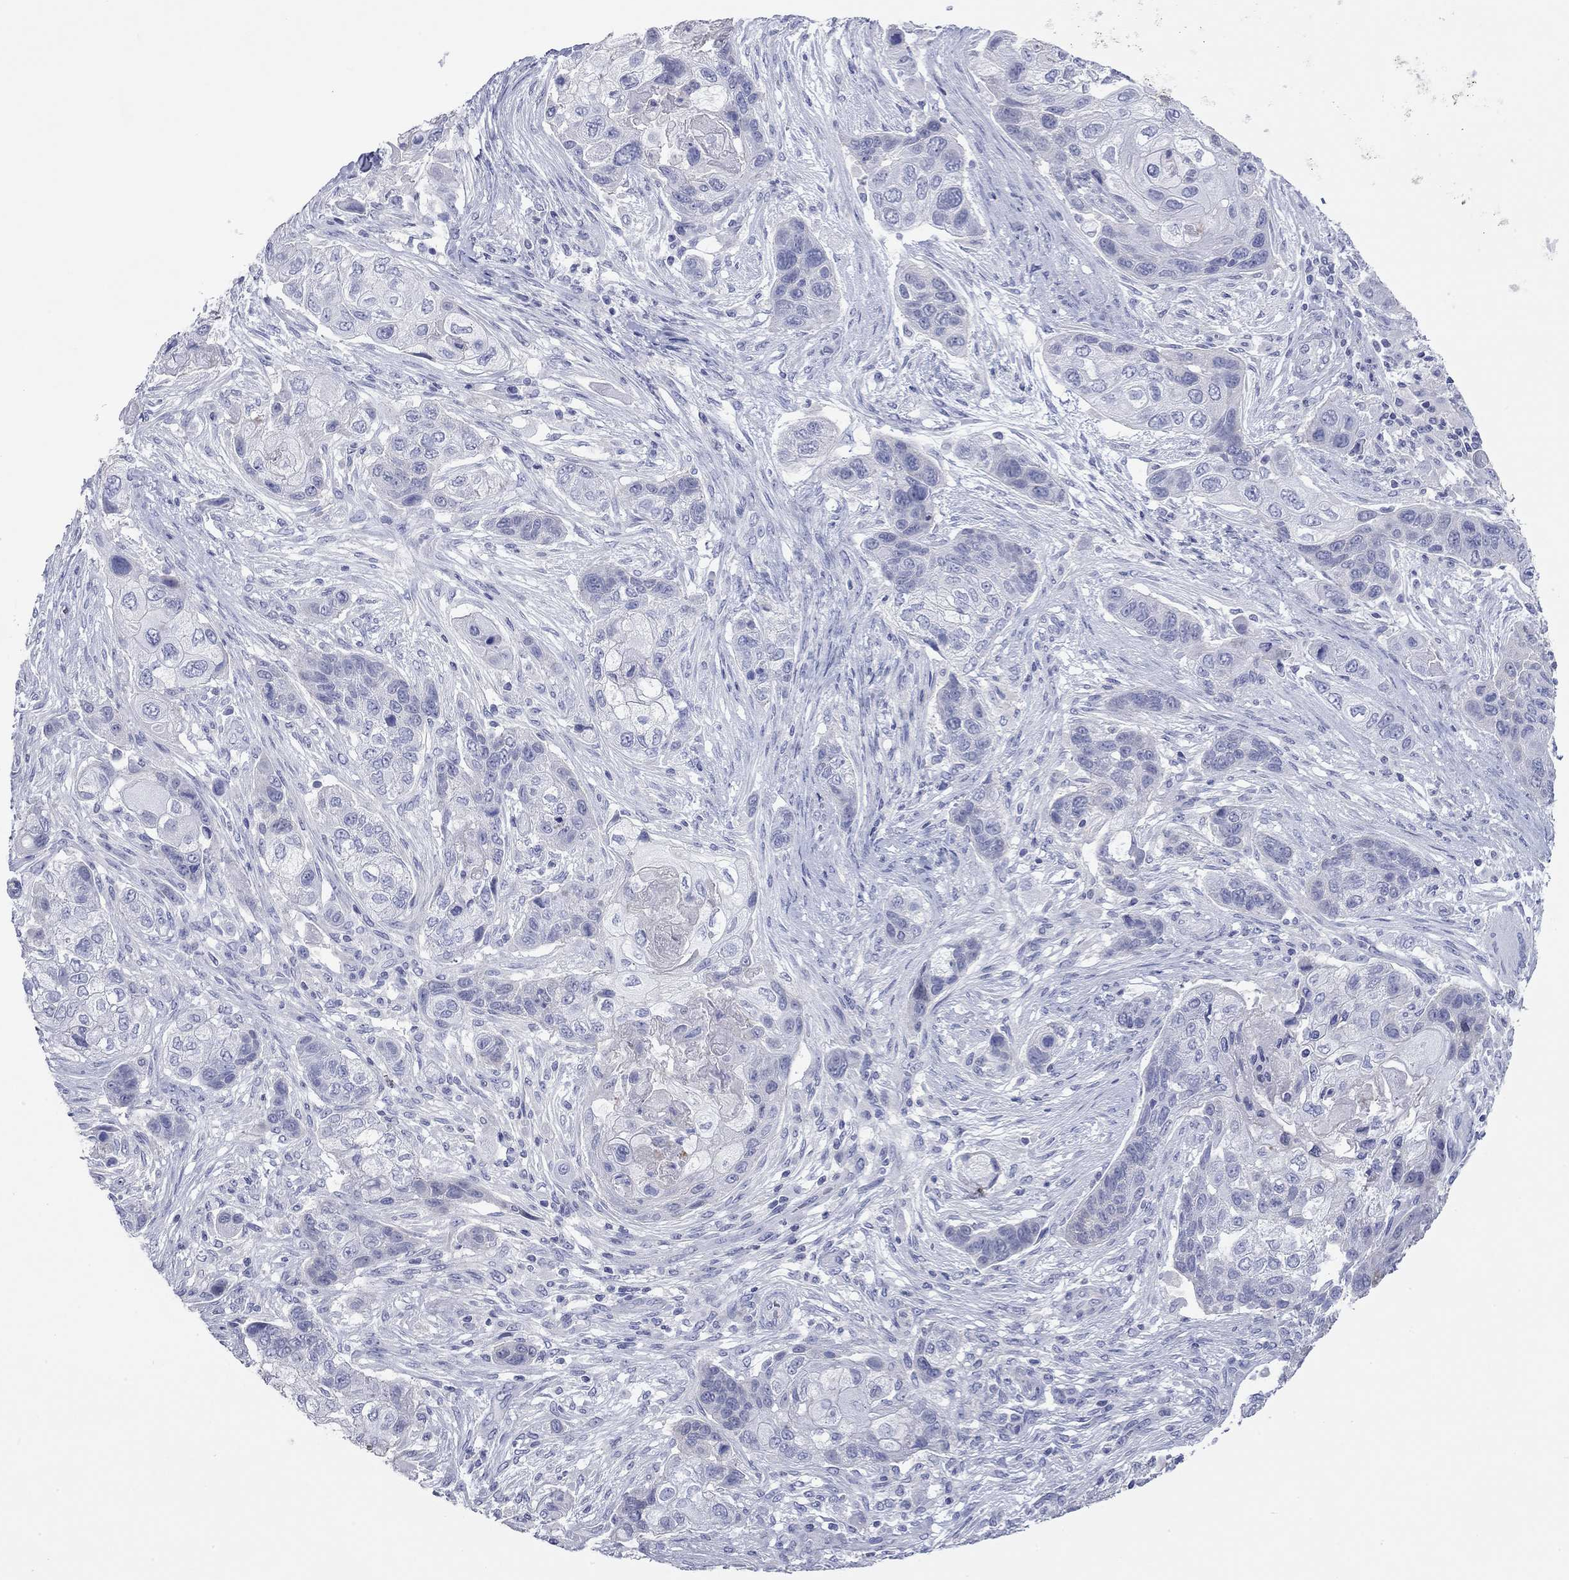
{"staining": {"intensity": "negative", "quantity": "none", "location": "none"}, "tissue": "lung cancer", "cell_type": "Tumor cells", "image_type": "cancer", "snomed": [{"axis": "morphology", "description": "Squamous cell carcinoma, NOS"}, {"axis": "topography", "description": "Lung"}], "caption": "This is an immunohistochemistry photomicrograph of human squamous cell carcinoma (lung). There is no expression in tumor cells.", "gene": "ACTL7B", "patient": {"sex": "male", "age": 69}}